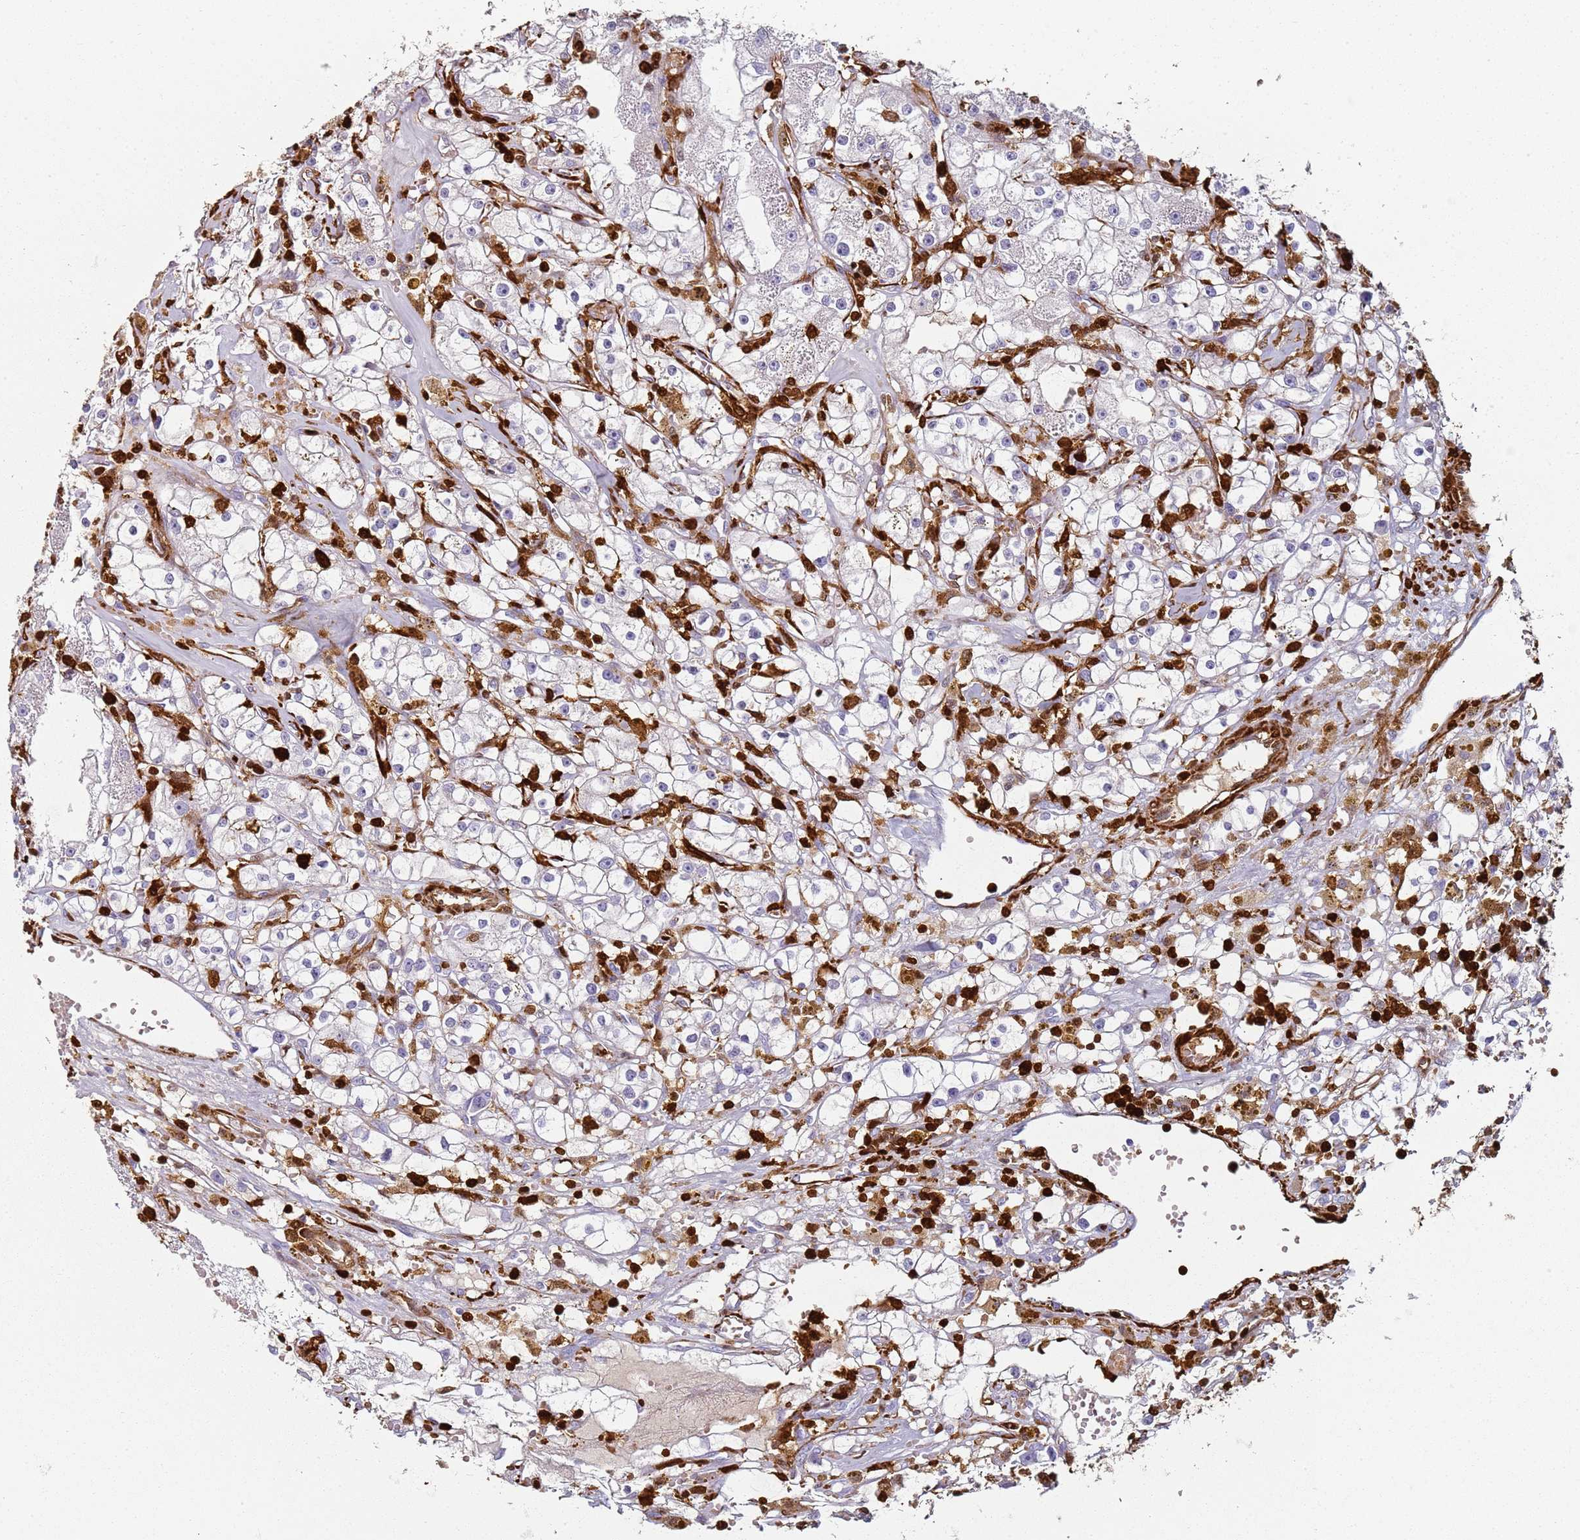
{"staining": {"intensity": "negative", "quantity": "none", "location": "none"}, "tissue": "renal cancer", "cell_type": "Tumor cells", "image_type": "cancer", "snomed": [{"axis": "morphology", "description": "Adenocarcinoma, NOS"}, {"axis": "topography", "description": "Kidney"}], "caption": "High power microscopy photomicrograph of an IHC histopathology image of renal cancer, revealing no significant expression in tumor cells.", "gene": "S100A4", "patient": {"sex": "male", "age": 56}}